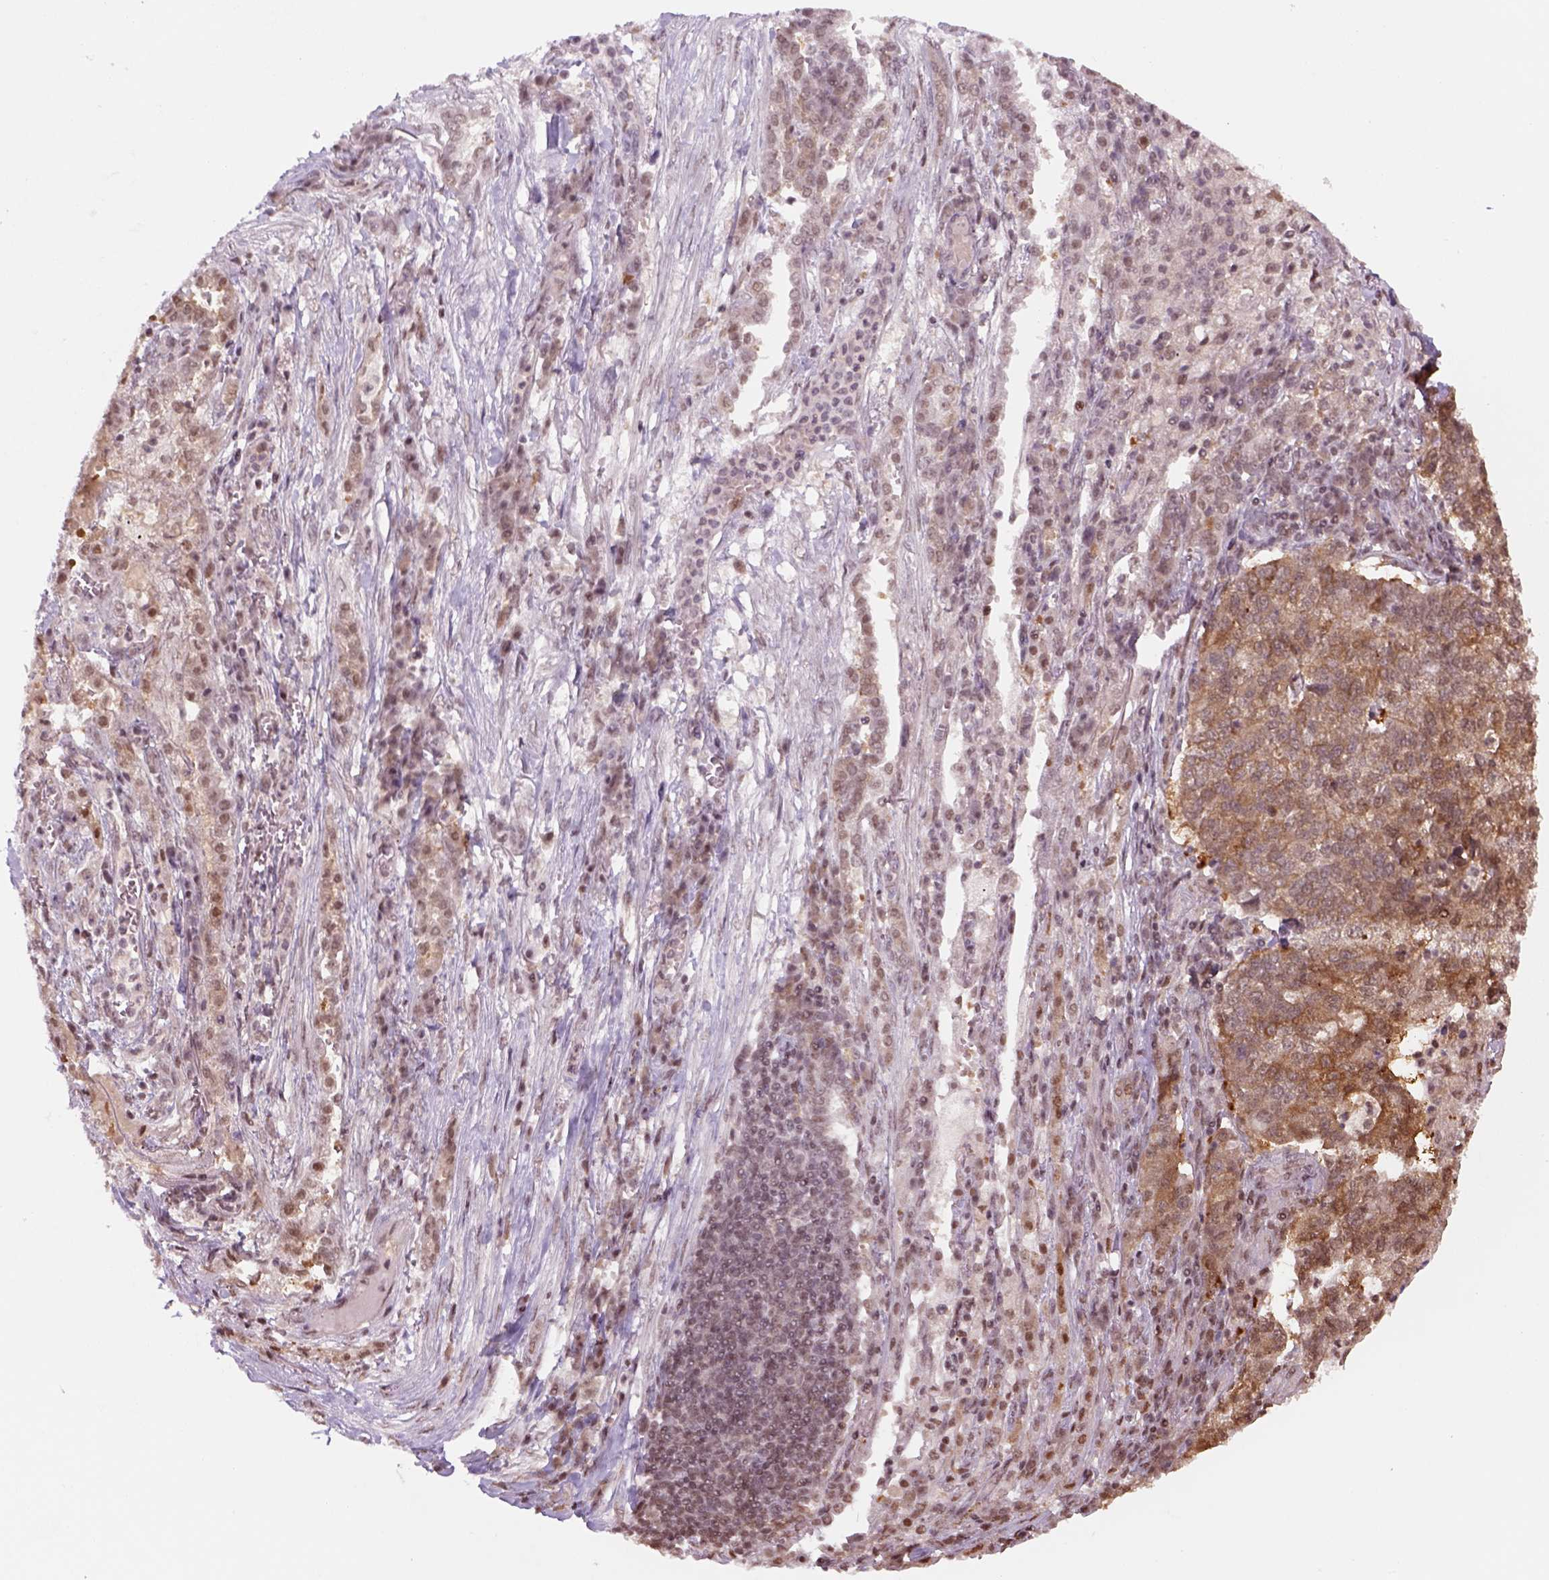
{"staining": {"intensity": "moderate", "quantity": ">75%", "location": "cytoplasmic/membranous"}, "tissue": "lung cancer", "cell_type": "Tumor cells", "image_type": "cancer", "snomed": [{"axis": "morphology", "description": "Adenocarcinoma, NOS"}, {"axis": "topography", "description": "Lung"}], "caption": "Human adenocarcinoma (lung) stained with a protein marker reveals moderate staining in tumor cells.", "gene": "GOT1", "patient": {"sex": "male", "age": 57}}